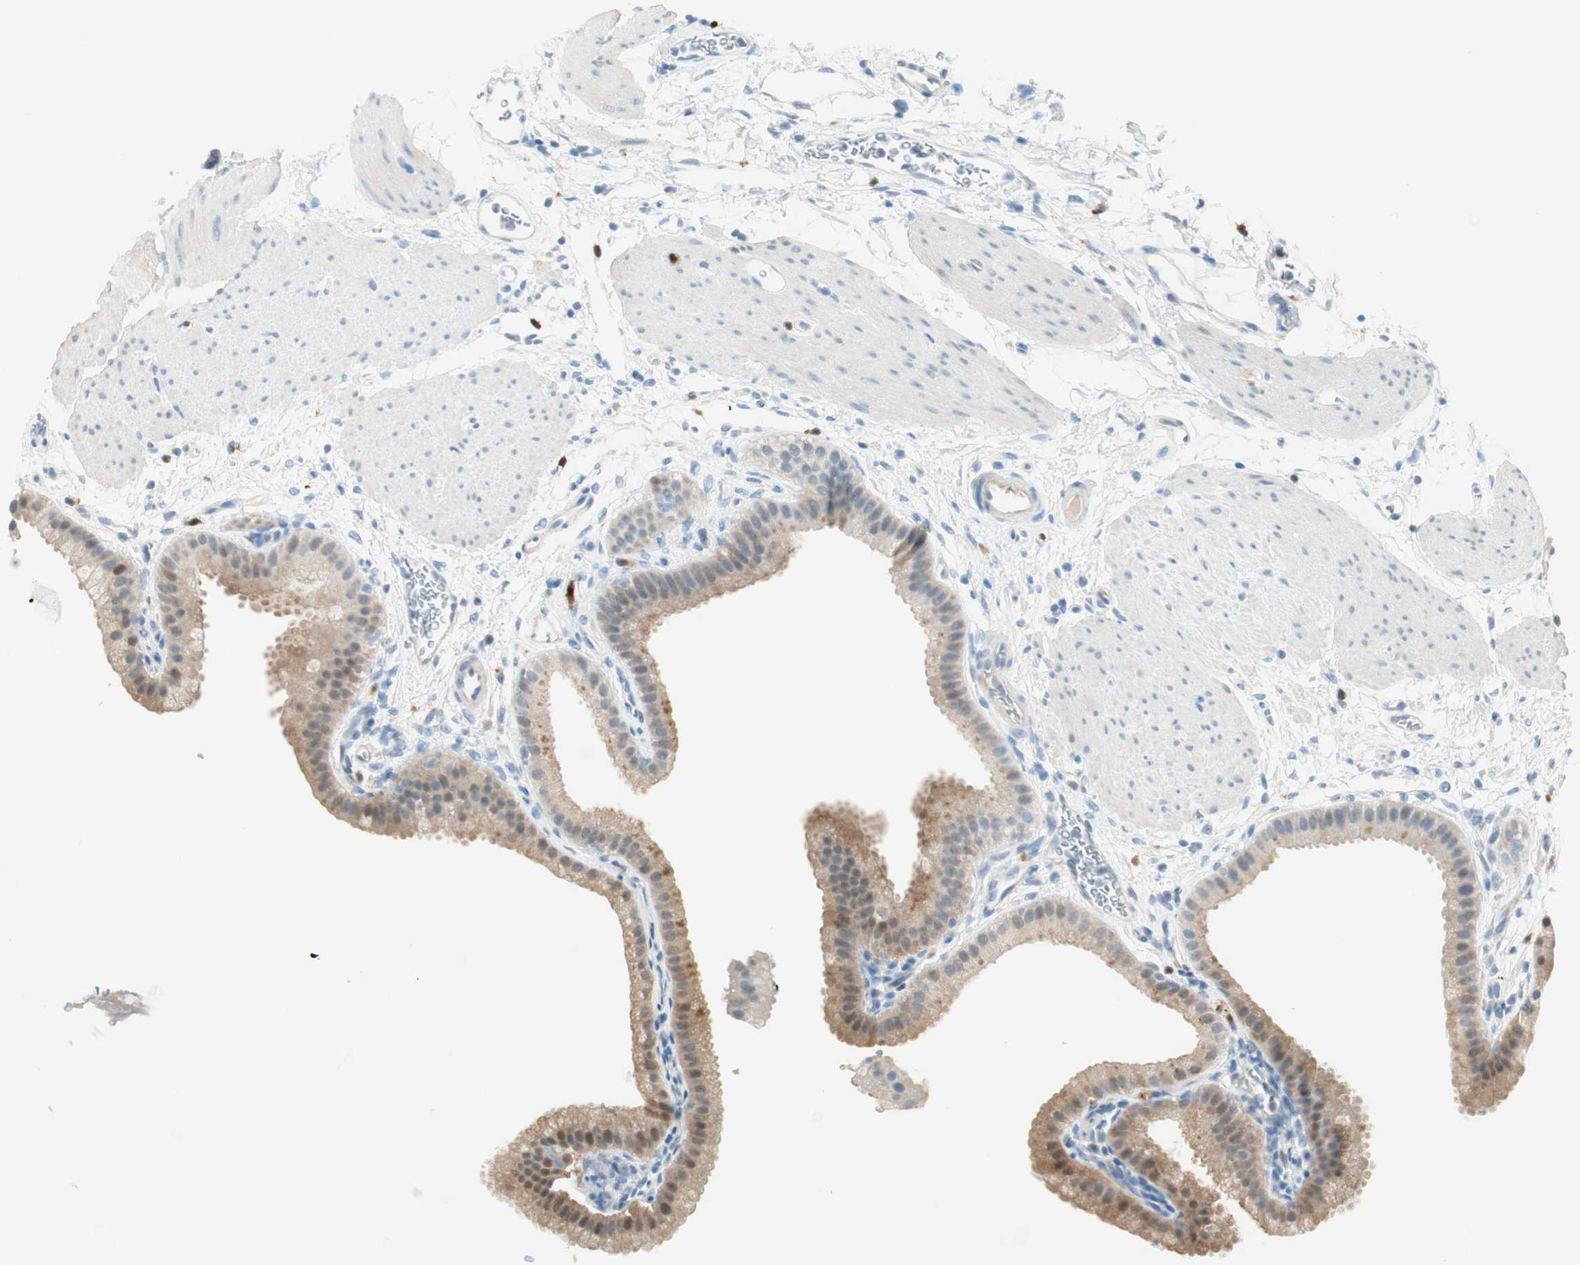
{"staining": {"intensity": "moderate", "quantity": ">75%", "location": "cytoplasmic/membranous,nuclear"}, "tissue": "gallbladder", "cell_type": "Glandular cells", "image_type": "normal", "snomed": [{"axis": "morphology", "description": "Normal tissue, NOS"}, {"axis": "topography", "description": "Gallbladder"}], "caption": "Gallbladder stained with DAB (3,3'-diaminobenzidine) IHC displays medium levels of moderate cytoplasmic/membranous,nuclear staining in about >75% of glandular cells.", "gene": "HPGD", "patient": {"sex": "female", "age": 64}}